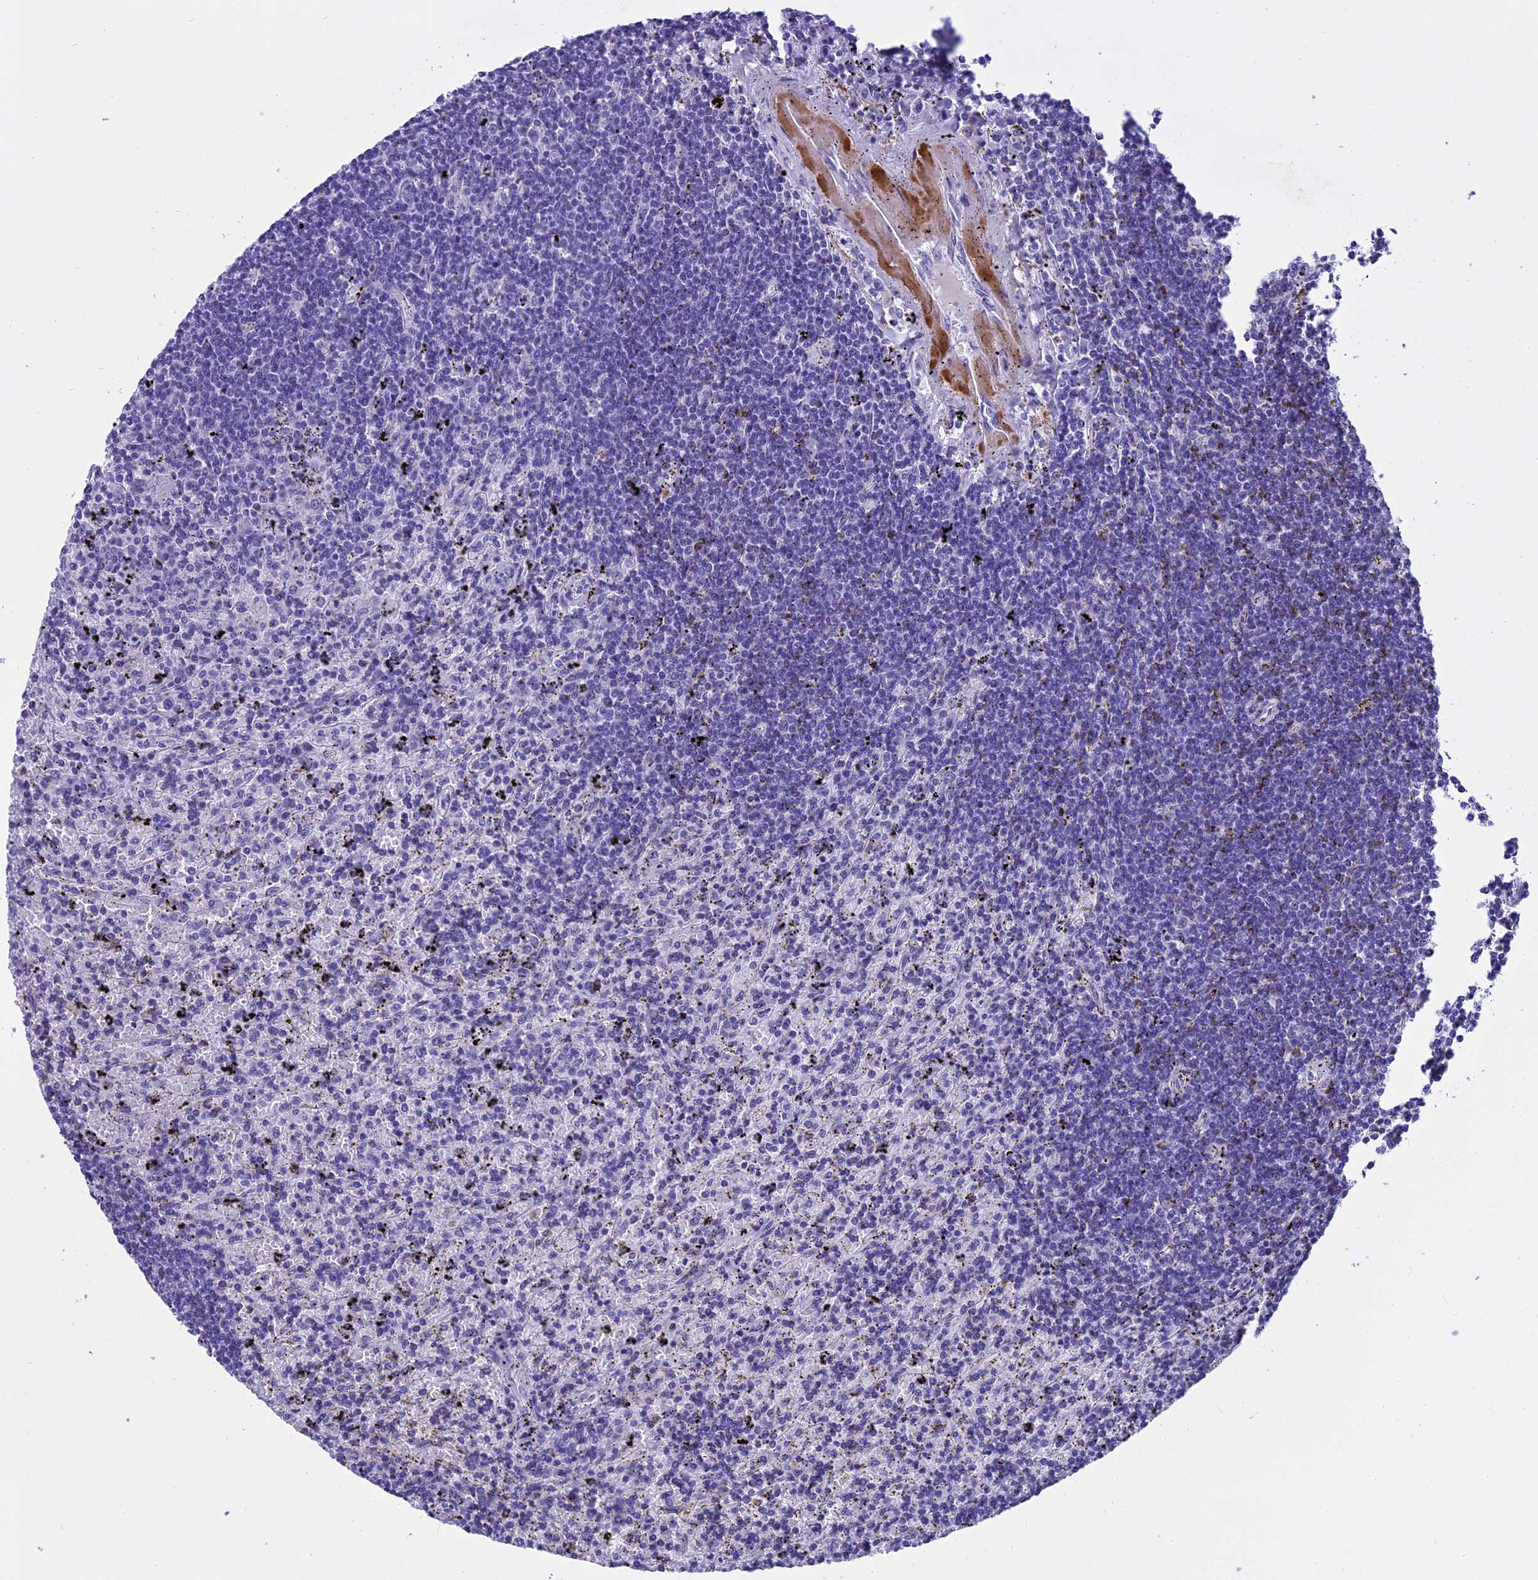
{"staining": {"intensity": "negative", "quantity": "none", "location": "none"}, "tissue": "lymphoma", "cell_type": "Tumor cells", "image_type": "cancer", "snomed": [{"axis": "morphology", "description": "Malignant lymphoma, non-Hodgkin's type, Low grade"}, {"axis": "topography", "description": "Spleen"}], "caption": "Immunohistochemical staining of human low-grade malignant lymphoma, non-Hodgkin's type exhibits no significant positivity in tumor cells. Nuclei are stained in blue.", "gene": "KCTD14", "patient": {"sex": "male", "age": 76}}